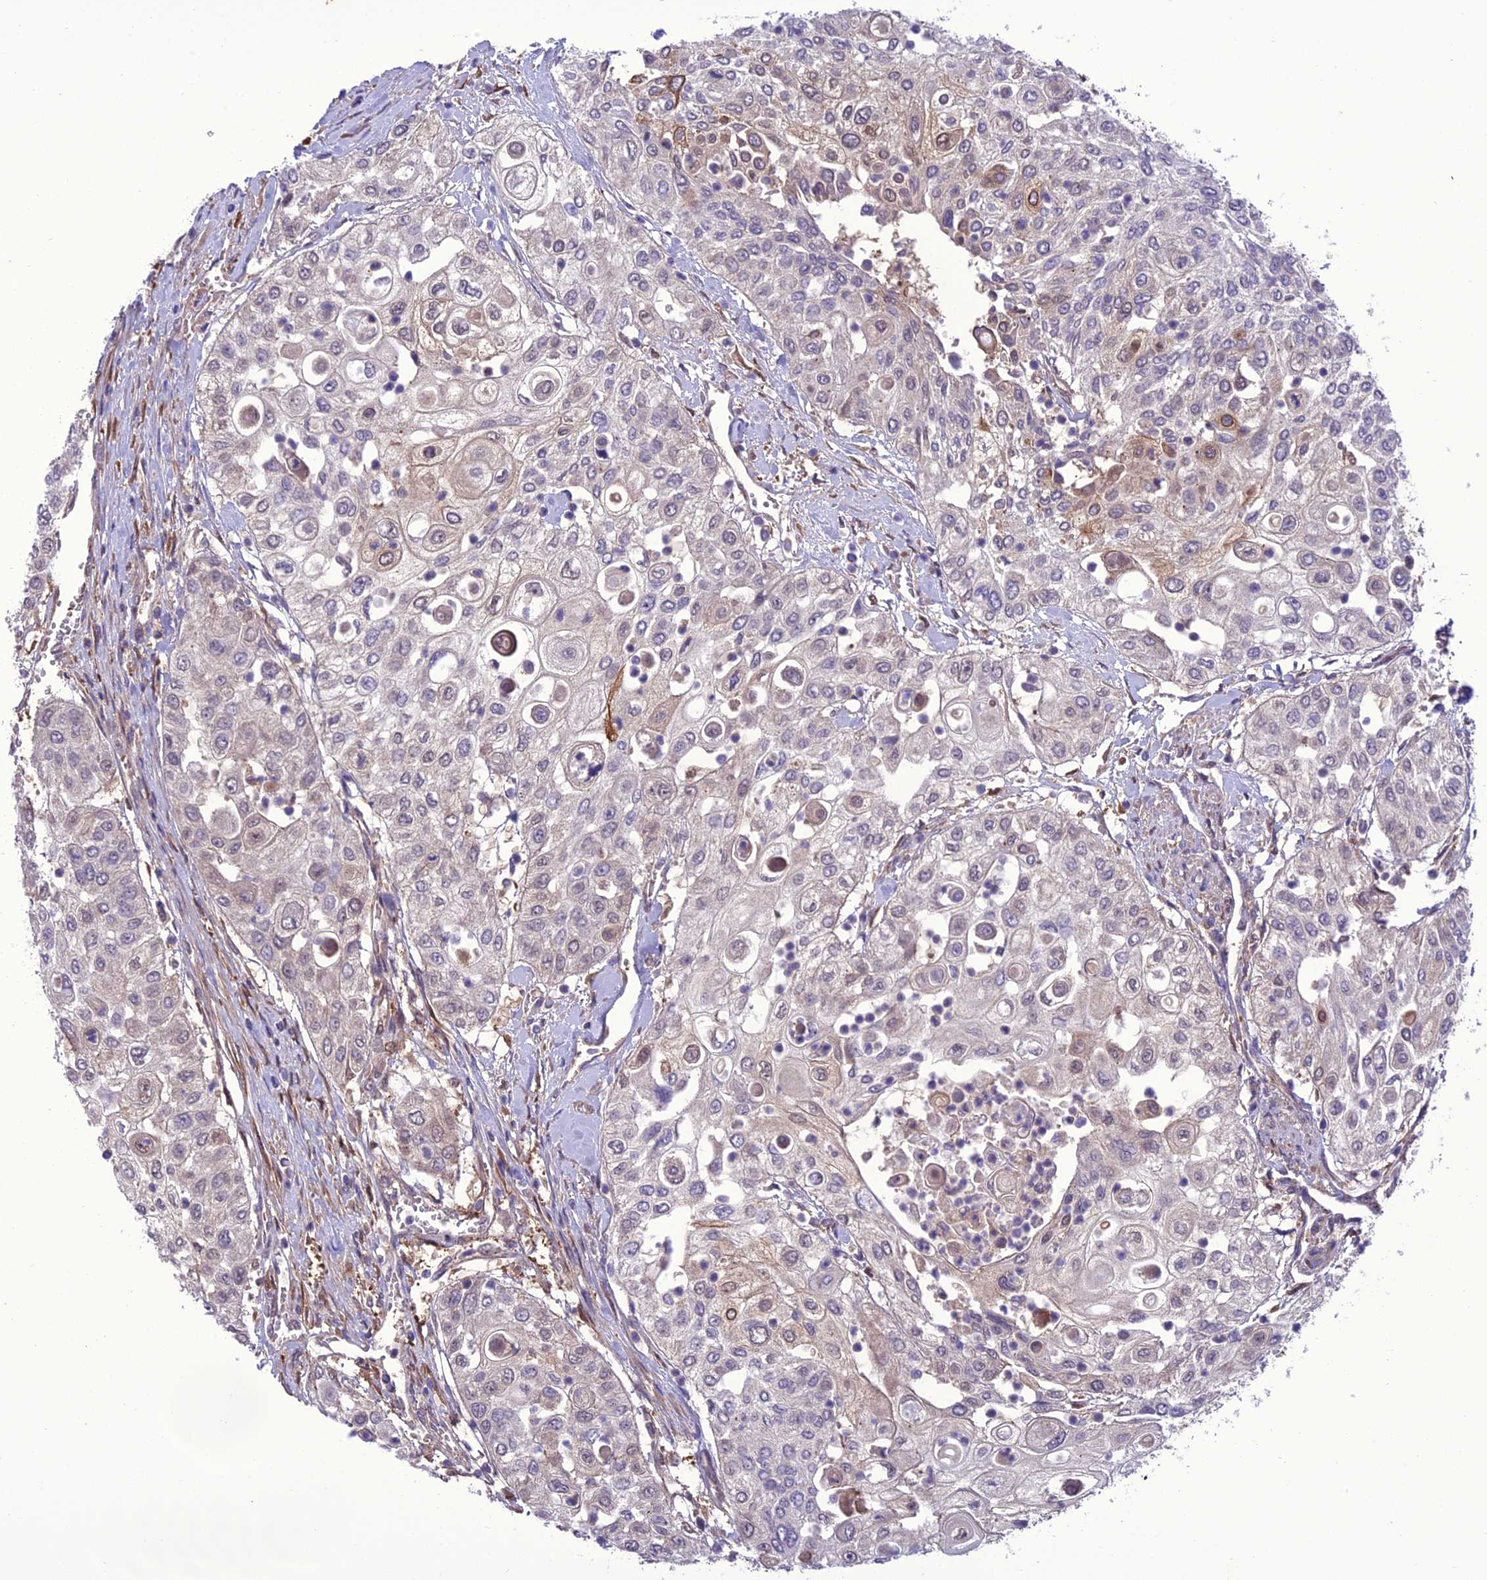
{"staining": {"intensity": "negative", "quantity": "none", "location": "none"}, "tissue": "urothelial cancer", "cell_type": "Tumor cells", "image_type": "cancer", "snomed": [{"axis": "morphology", "description": "Urothelial carcinoma, High grade"}, {"axis": "topography", "description": "Urinary bladder"}], "caption": "IHC of urothelial carcinoma (high-grade) displays no staining in tumor cells.", "gene": "BORCS6", "patient": {"sex": "female", "age": 79}}